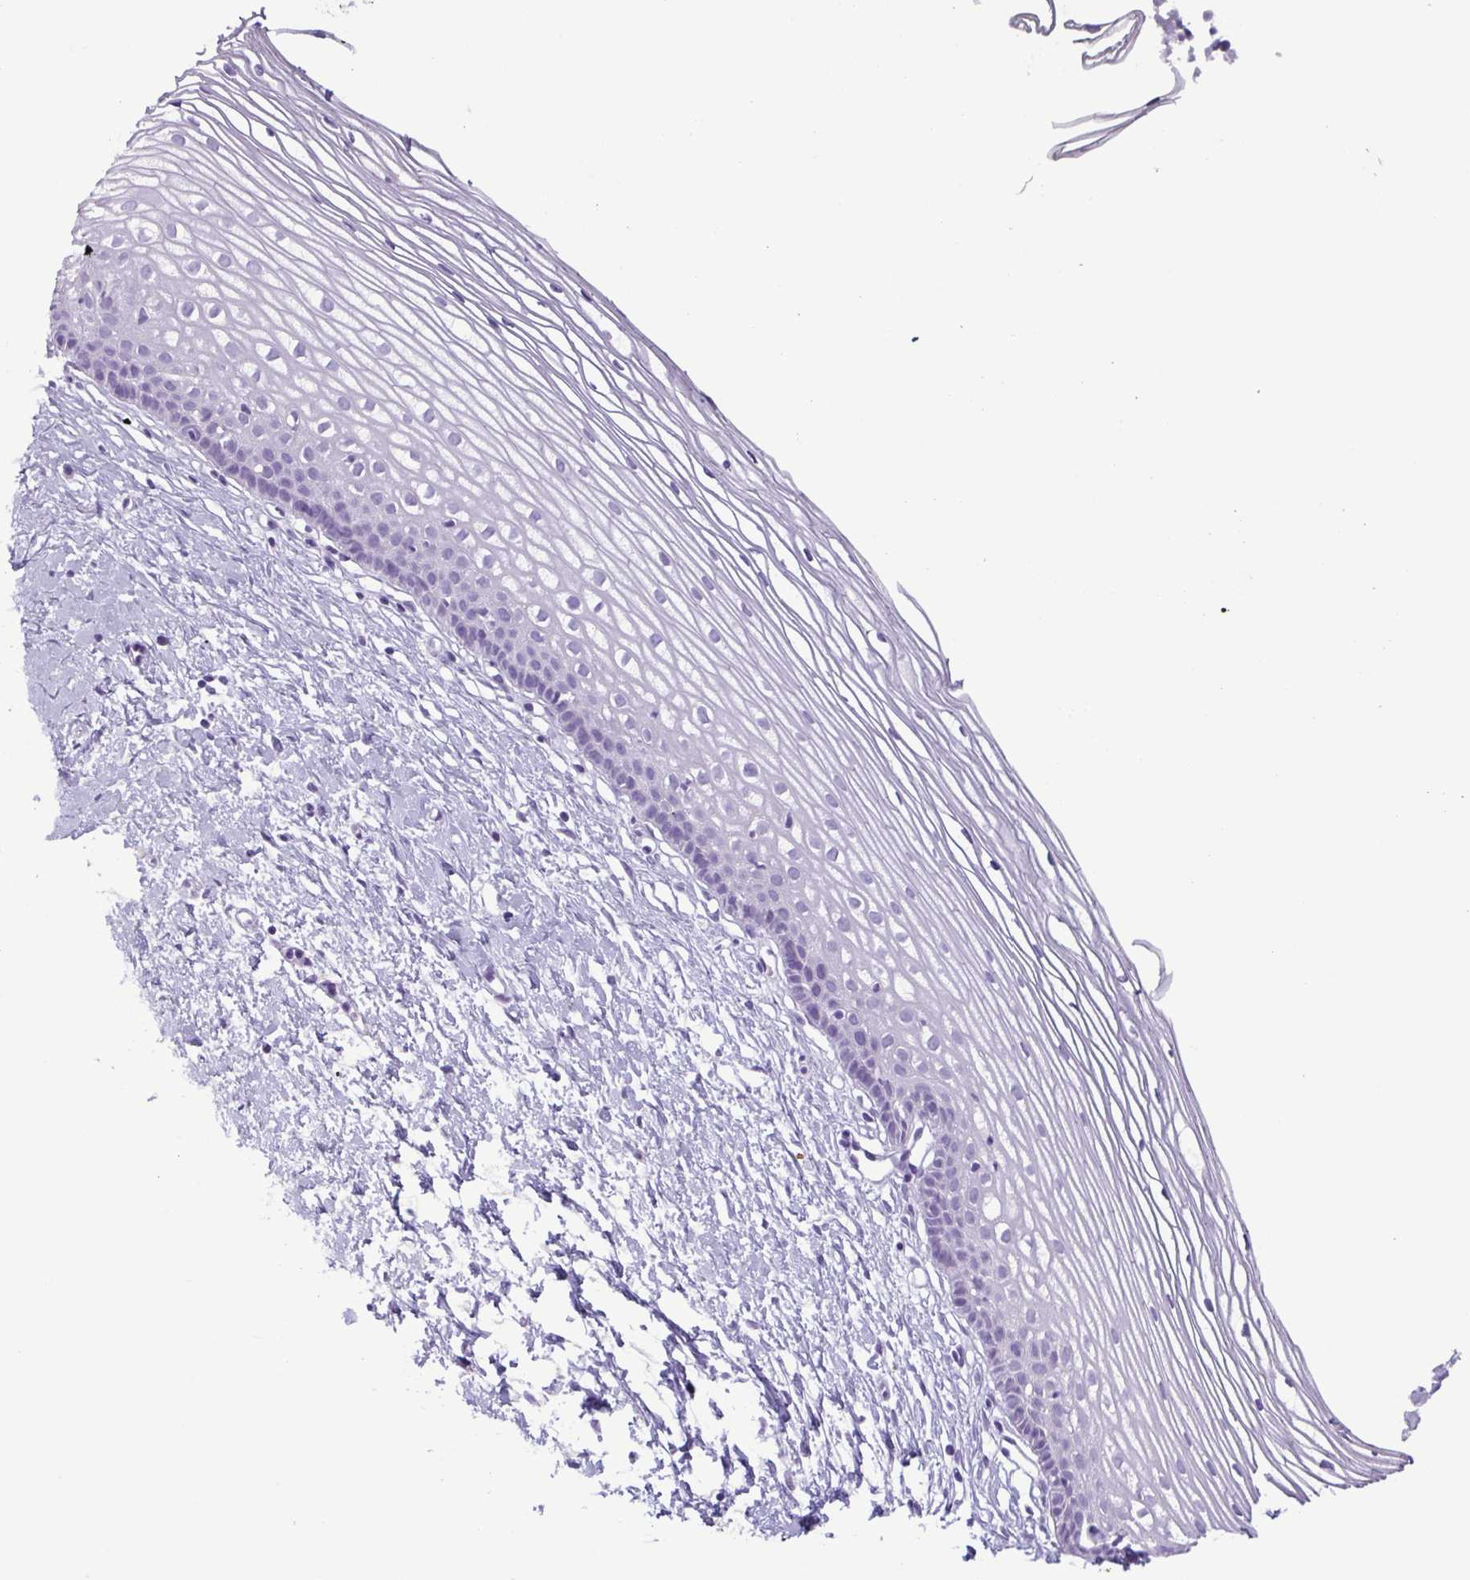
{"staining": {"intensity": "negative", "quantity": "none", "location": "none"}, "tissue": "cervix", "cell_type": "Glandular cells", "image_type": "normal", "snomed": [{"axis": "morphology", "description": "Normal tissue, NOS"}, {"axis": "topography", "description": "Cervix"}], "caption": "The photomicrograph displays no staining of glandular cells in benign cervix.", "gene": "LTF", "patient": {"sex": "female", "age": 40}}